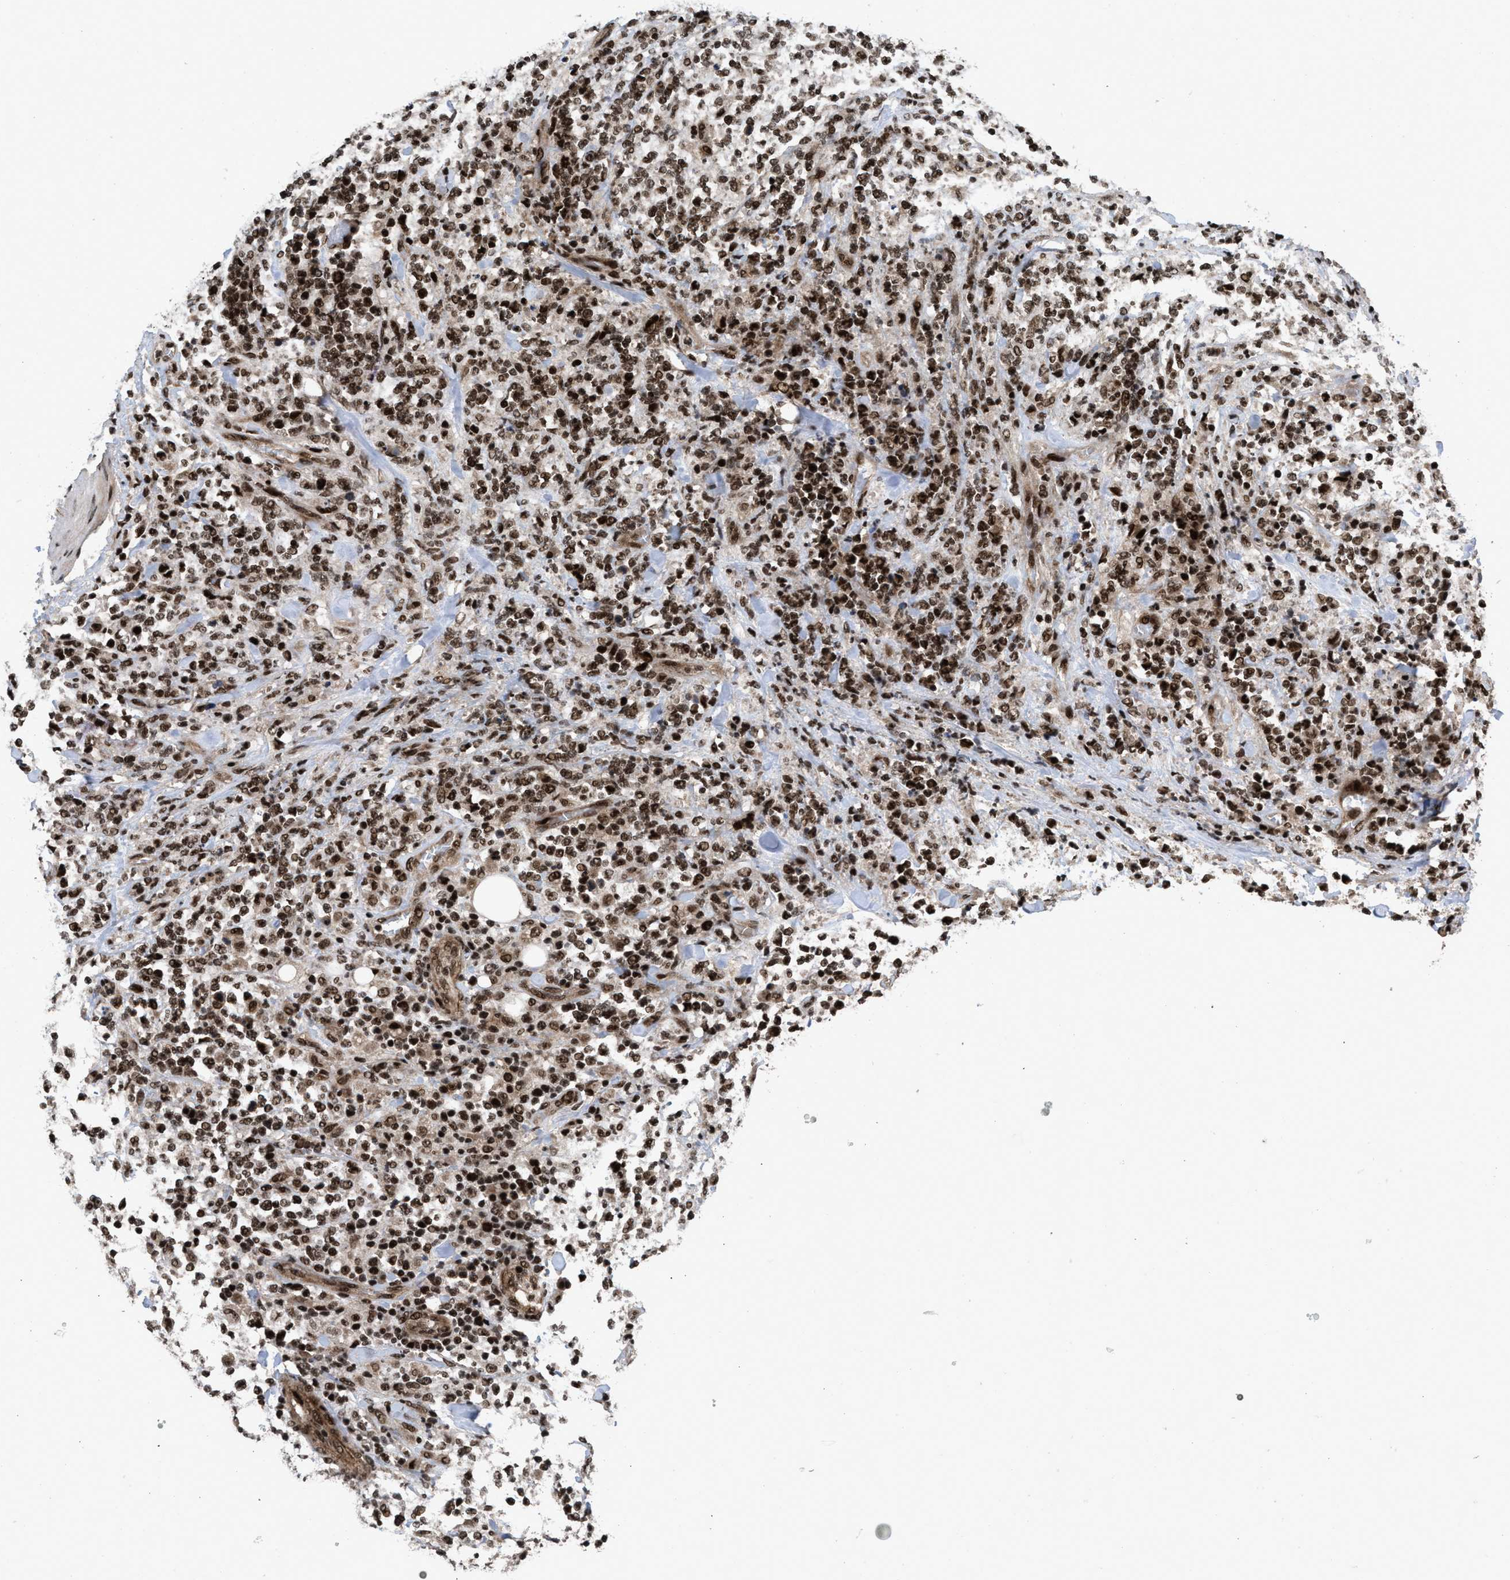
{"staining": {"intensity": "moderate", "quantity": ">75%", "location": "nuclear"}, "tissue": "lymphoma", "cell_type": "Tumor cells", "image_type": "cancer", "snomed": [{"axis": "morphology", "description": "Malignant lymphoma, non-Hodgkin's type, High grade"}, {"axis": "topography", "description": "Soft tissue"}], "caption": "High-magnification brightfield microscopy of lymphoma stained with DAB (brown) and counterstained with hematoxylin (blue). tumor cells exhibit moderate nuclear positivity is appreciated in approximately>75% of cells.", "gene": "WIZ", "patient": {"sex": "male", "age": 18}}